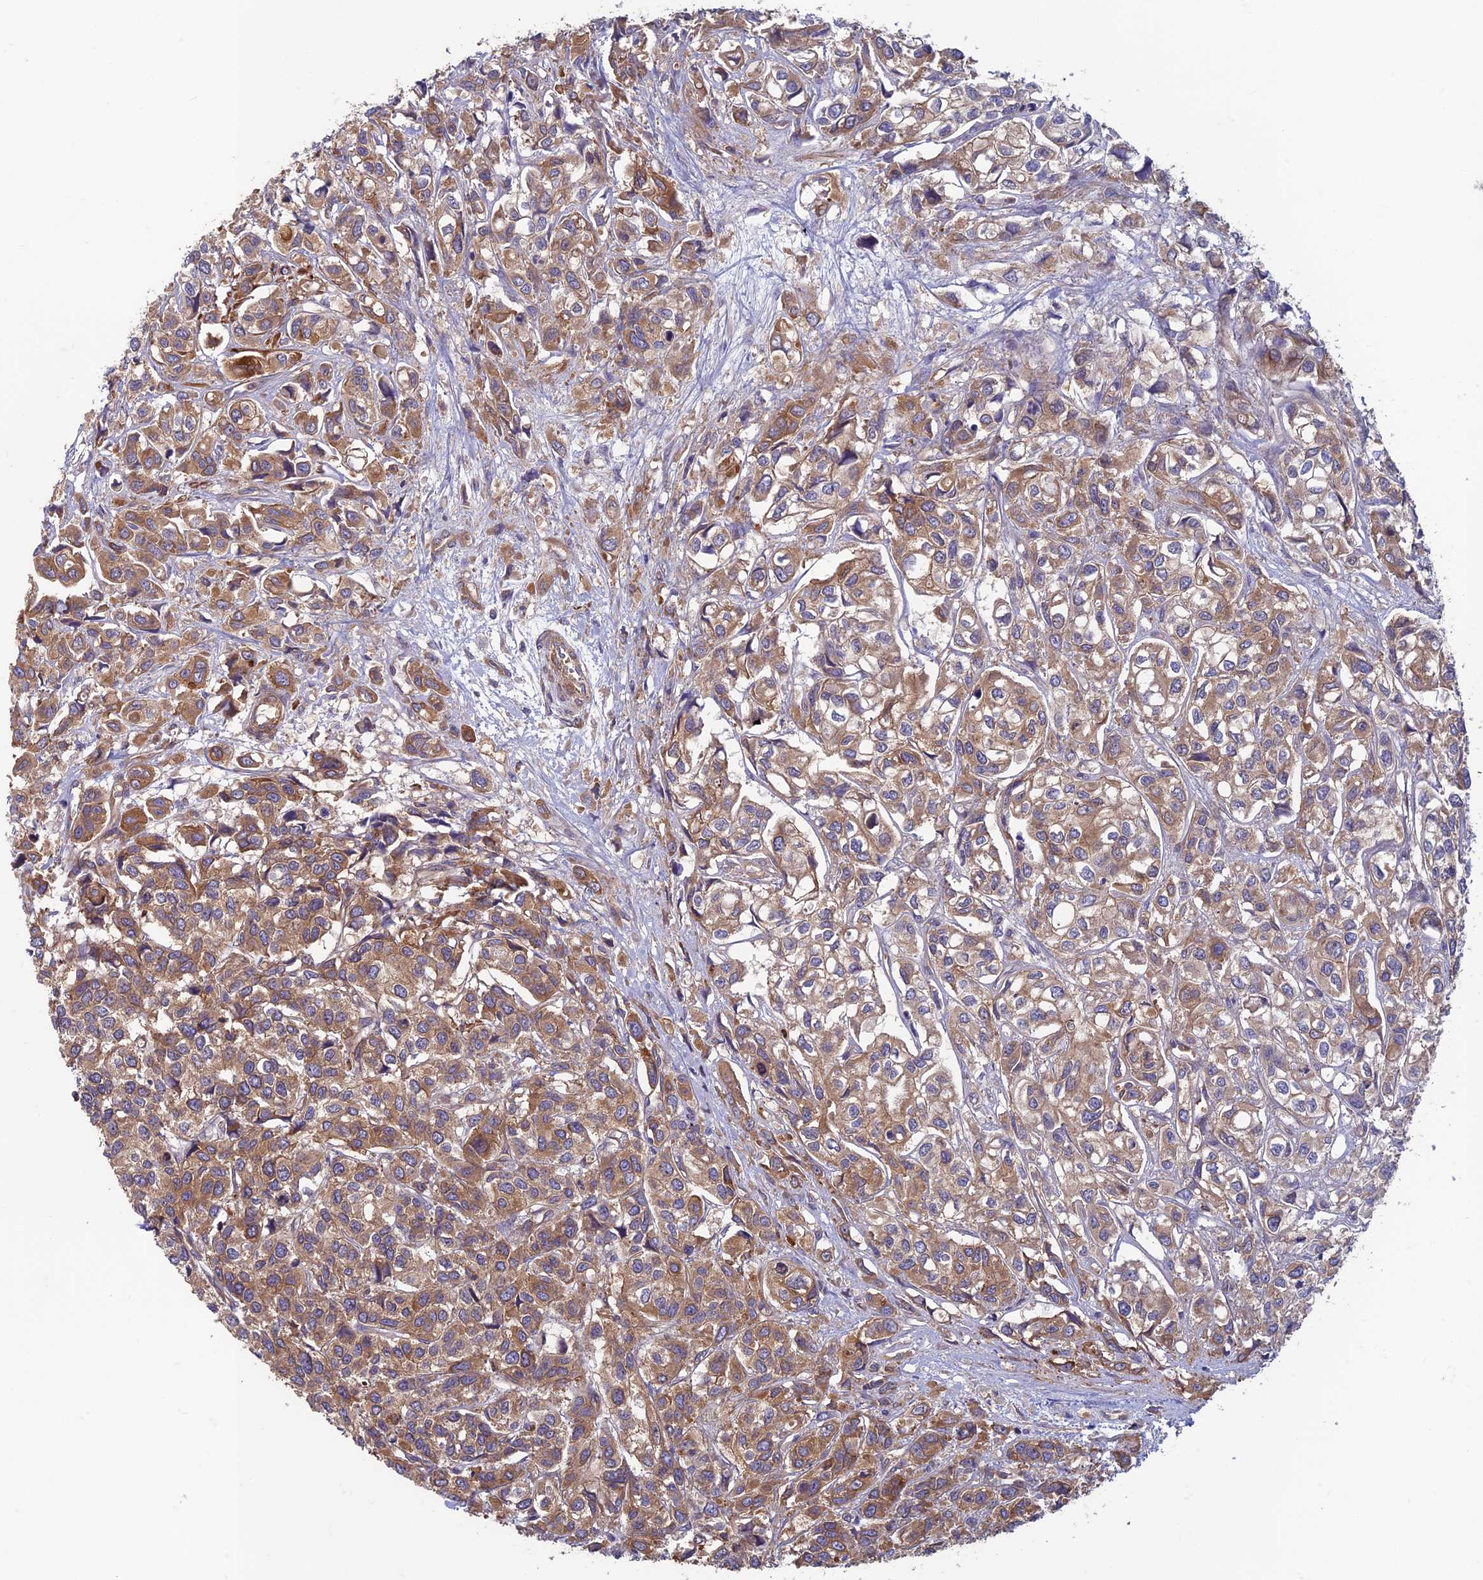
{"staining": {"intensity": "moderate", "quantity": "25%-75%", "location": "cytoplasmic/membranous"}, "tissue": "urothelial cancer", "cell_type": "Tumor cells", "image_type": "cancer", "snomed": [{"axis": "morphology", "description": "Urothelial carcinoma, High grade"}, {"axis": "topography", "description": "Urinary bladder"}], "caption": "Immunohistochemical staining of human urothelial carcinoma (high-grade) shows medium levels of moderate cytoplasmic/membranous expression in approximately 25%-75% of tumor cells.", "gene": "DNM1L", "patient": {"sex": "male", "age": 67}}